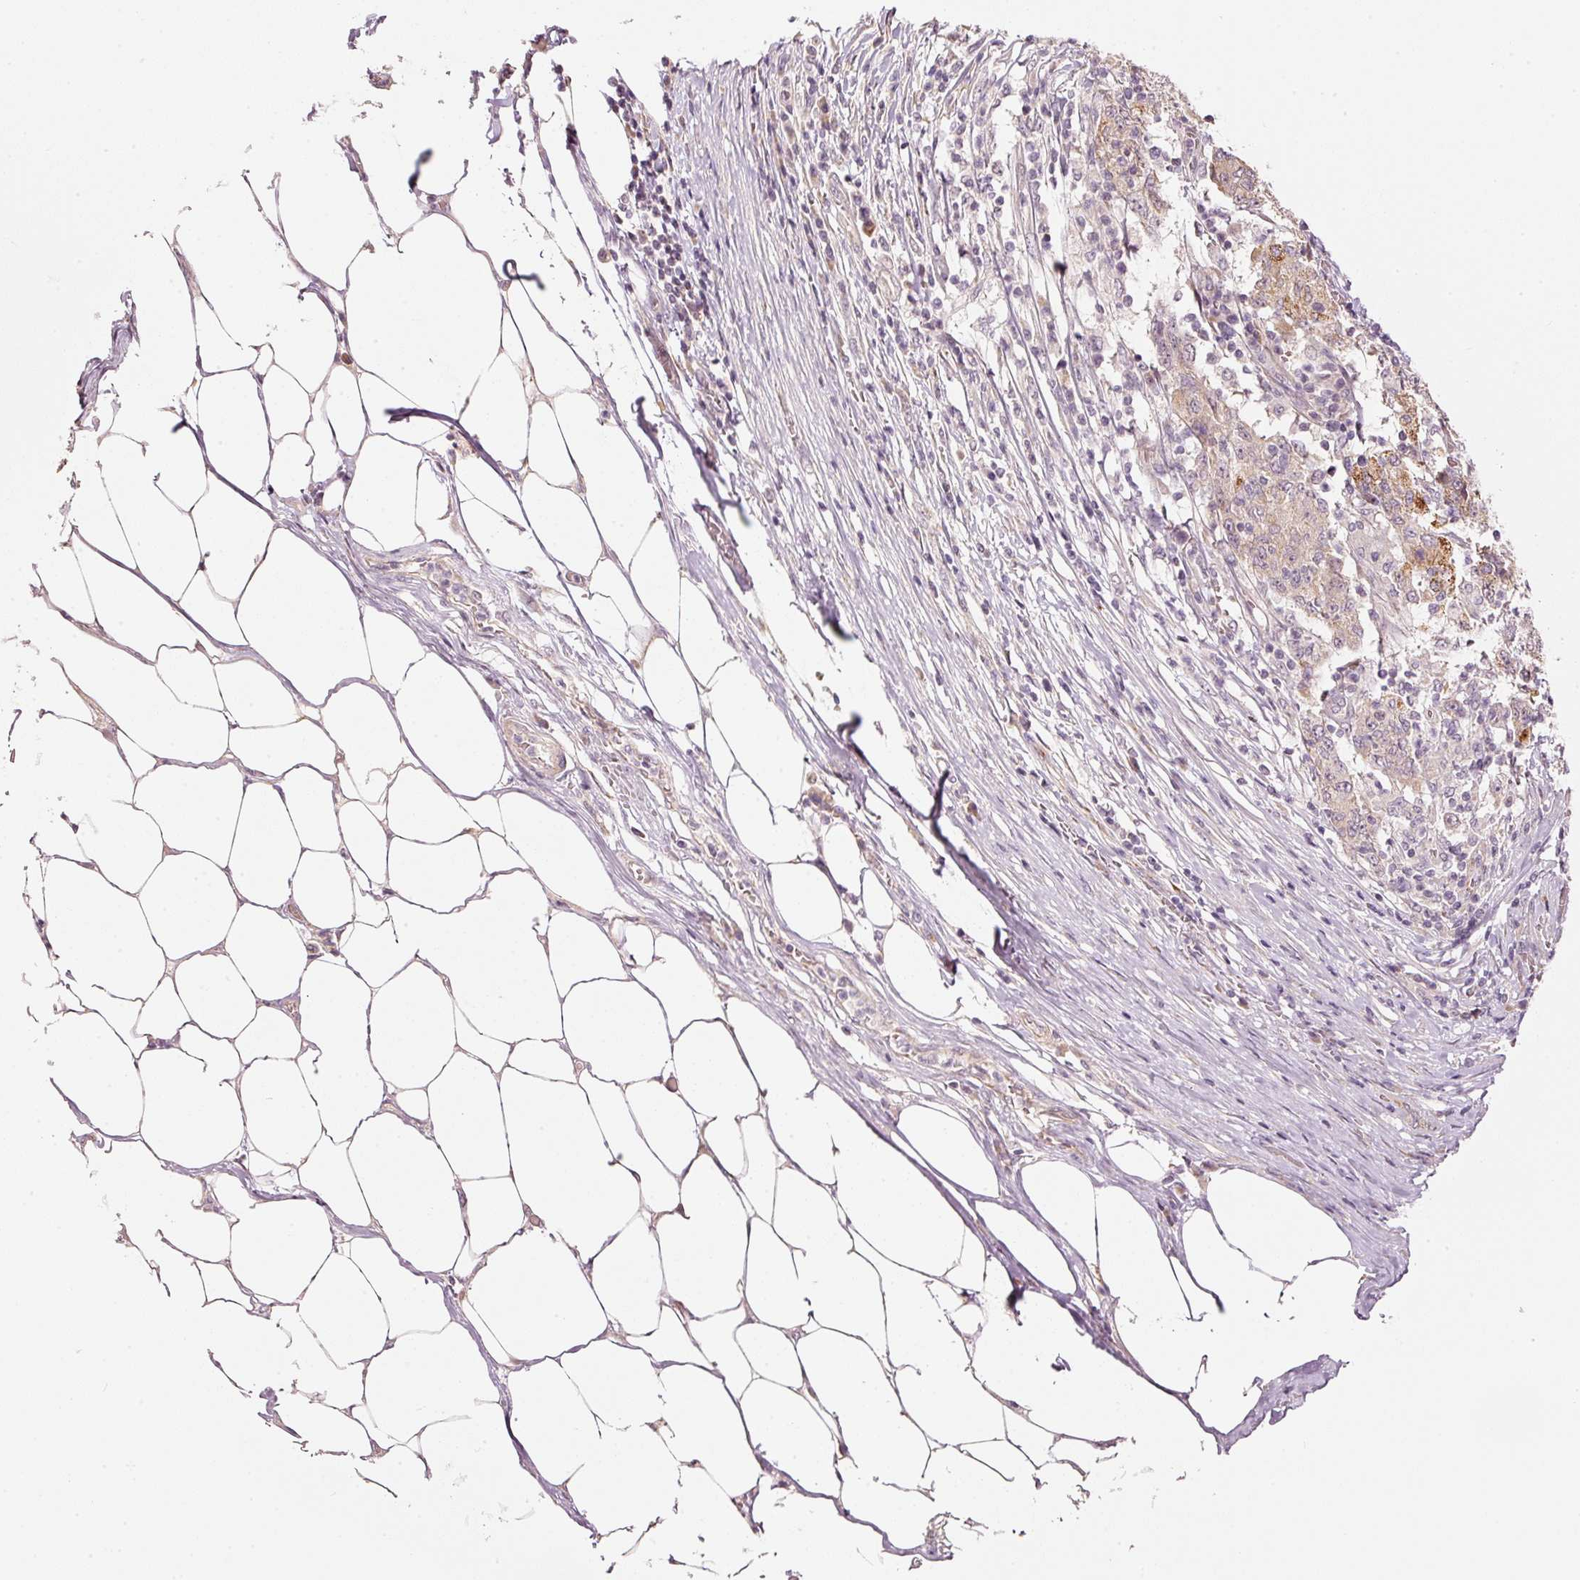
{"staining": {"intensity": "moderate", "quantity": ">75%", "location": "cytoplasmic/membranous"}, "tissue": "stomach cancer", "cell_type": "Tumor cells", "image_type": "cancer", "snomed": [{"axis": "morphology", "description": "Adenocarcinoma, NOS"}, {"axis": "topography", "description": "Stomach"}], "caption": "Adenocarcinoma (stomach) was stained to show a protein in brown. There is medium levels of moderate cytoplasmic/membranous positivity in about >75% of tumor cells. (DAB IHC, brown staining for protein, blue staining for nuclei).", "gene": "ARHGAP22", "patient": {"sex": "male", "age": 59}}